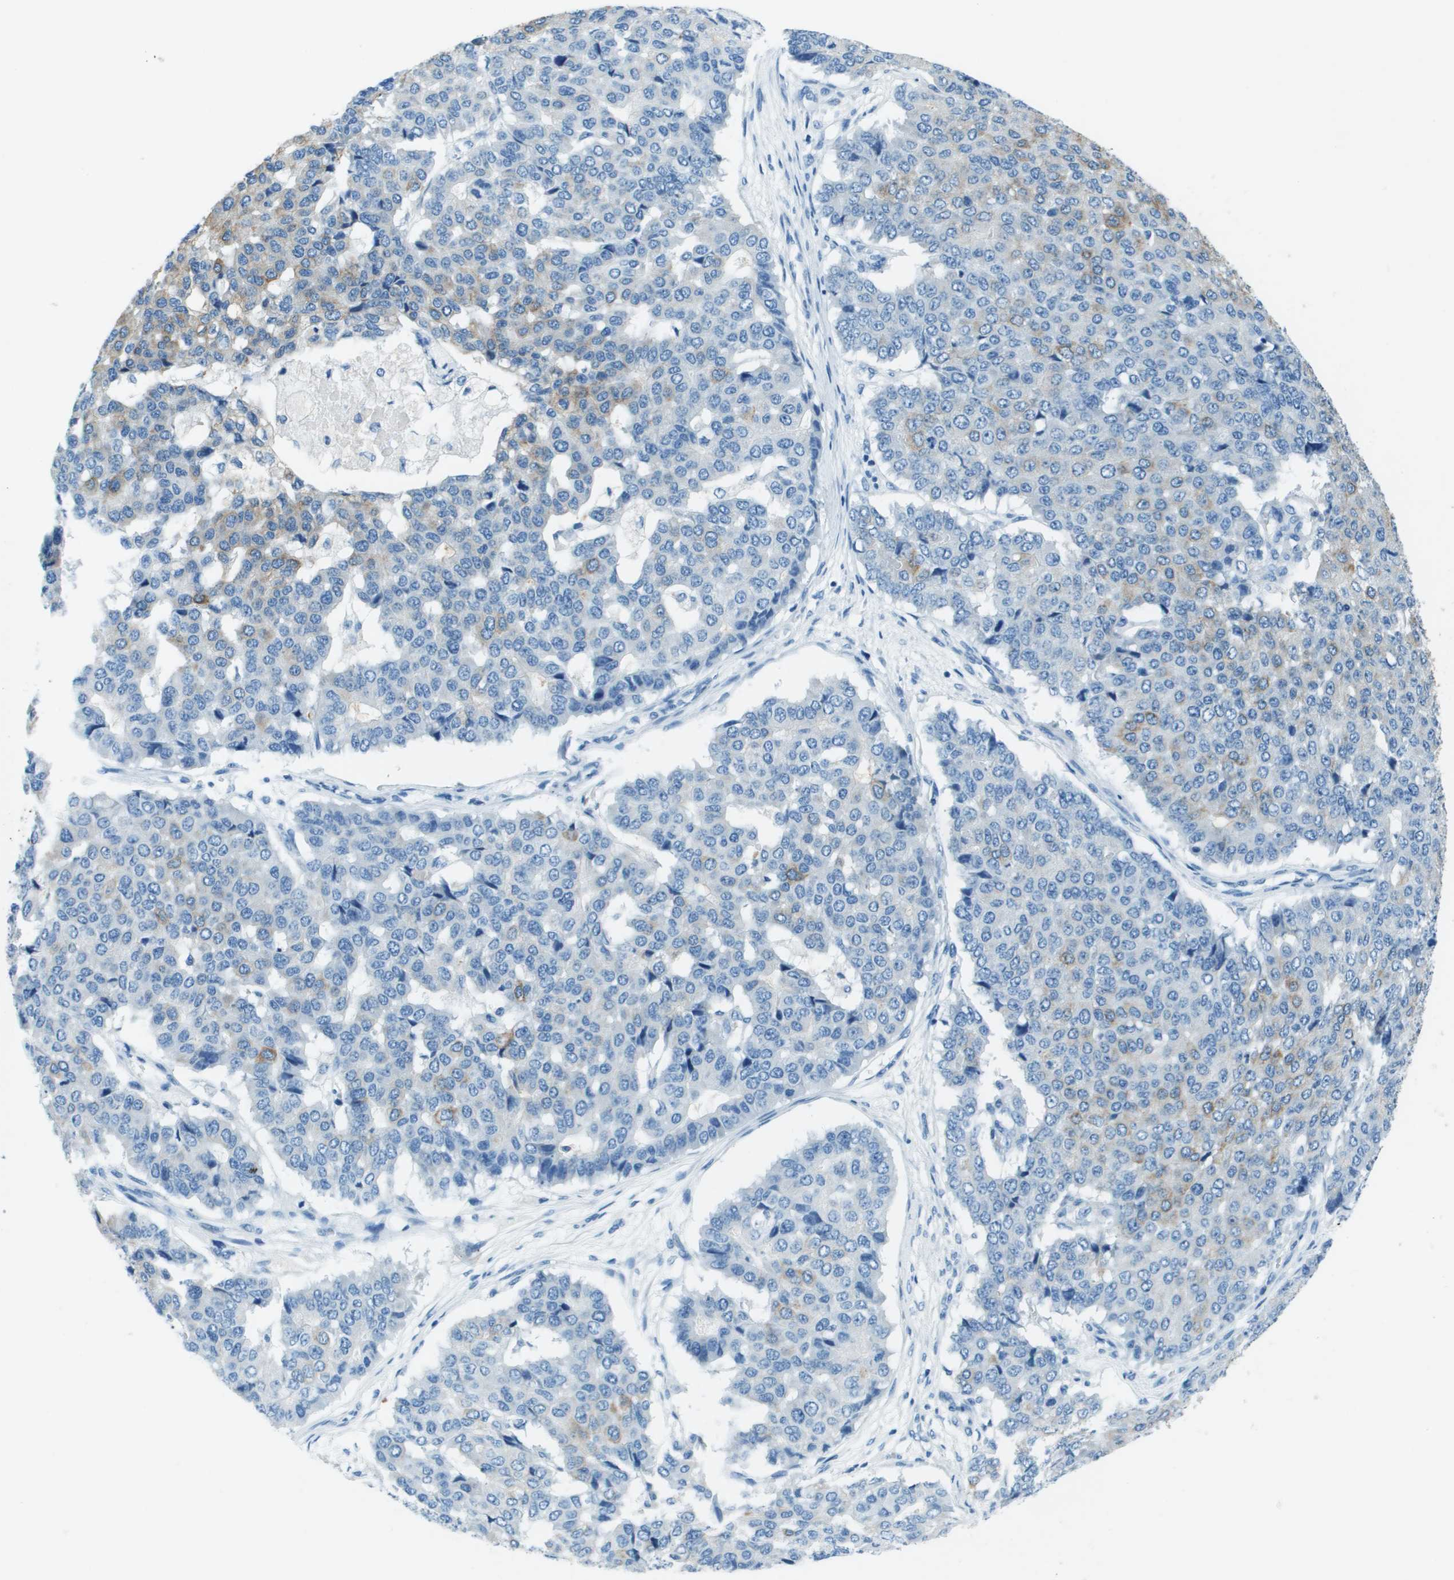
{"staining": {"intensity": "weak", "quantity": "<25%", "location": "cytoplasmic/membranous"}, "tissue": "pancreatic cancer", "cell_type": "Tumor cells", "image_type": "cancer", "snomed": [{"axis": "morphology", "description": "Adenocarcinoma, NOS"}, {"axis": "topography", "description": "Pancreas"}], "caption": "IHC of human pancreatic cancer (adenocarcinoma) displays no positivity in tumor cells.", "gene": "SLC16A10", "patient": {"sex": "male", "age": 50}}